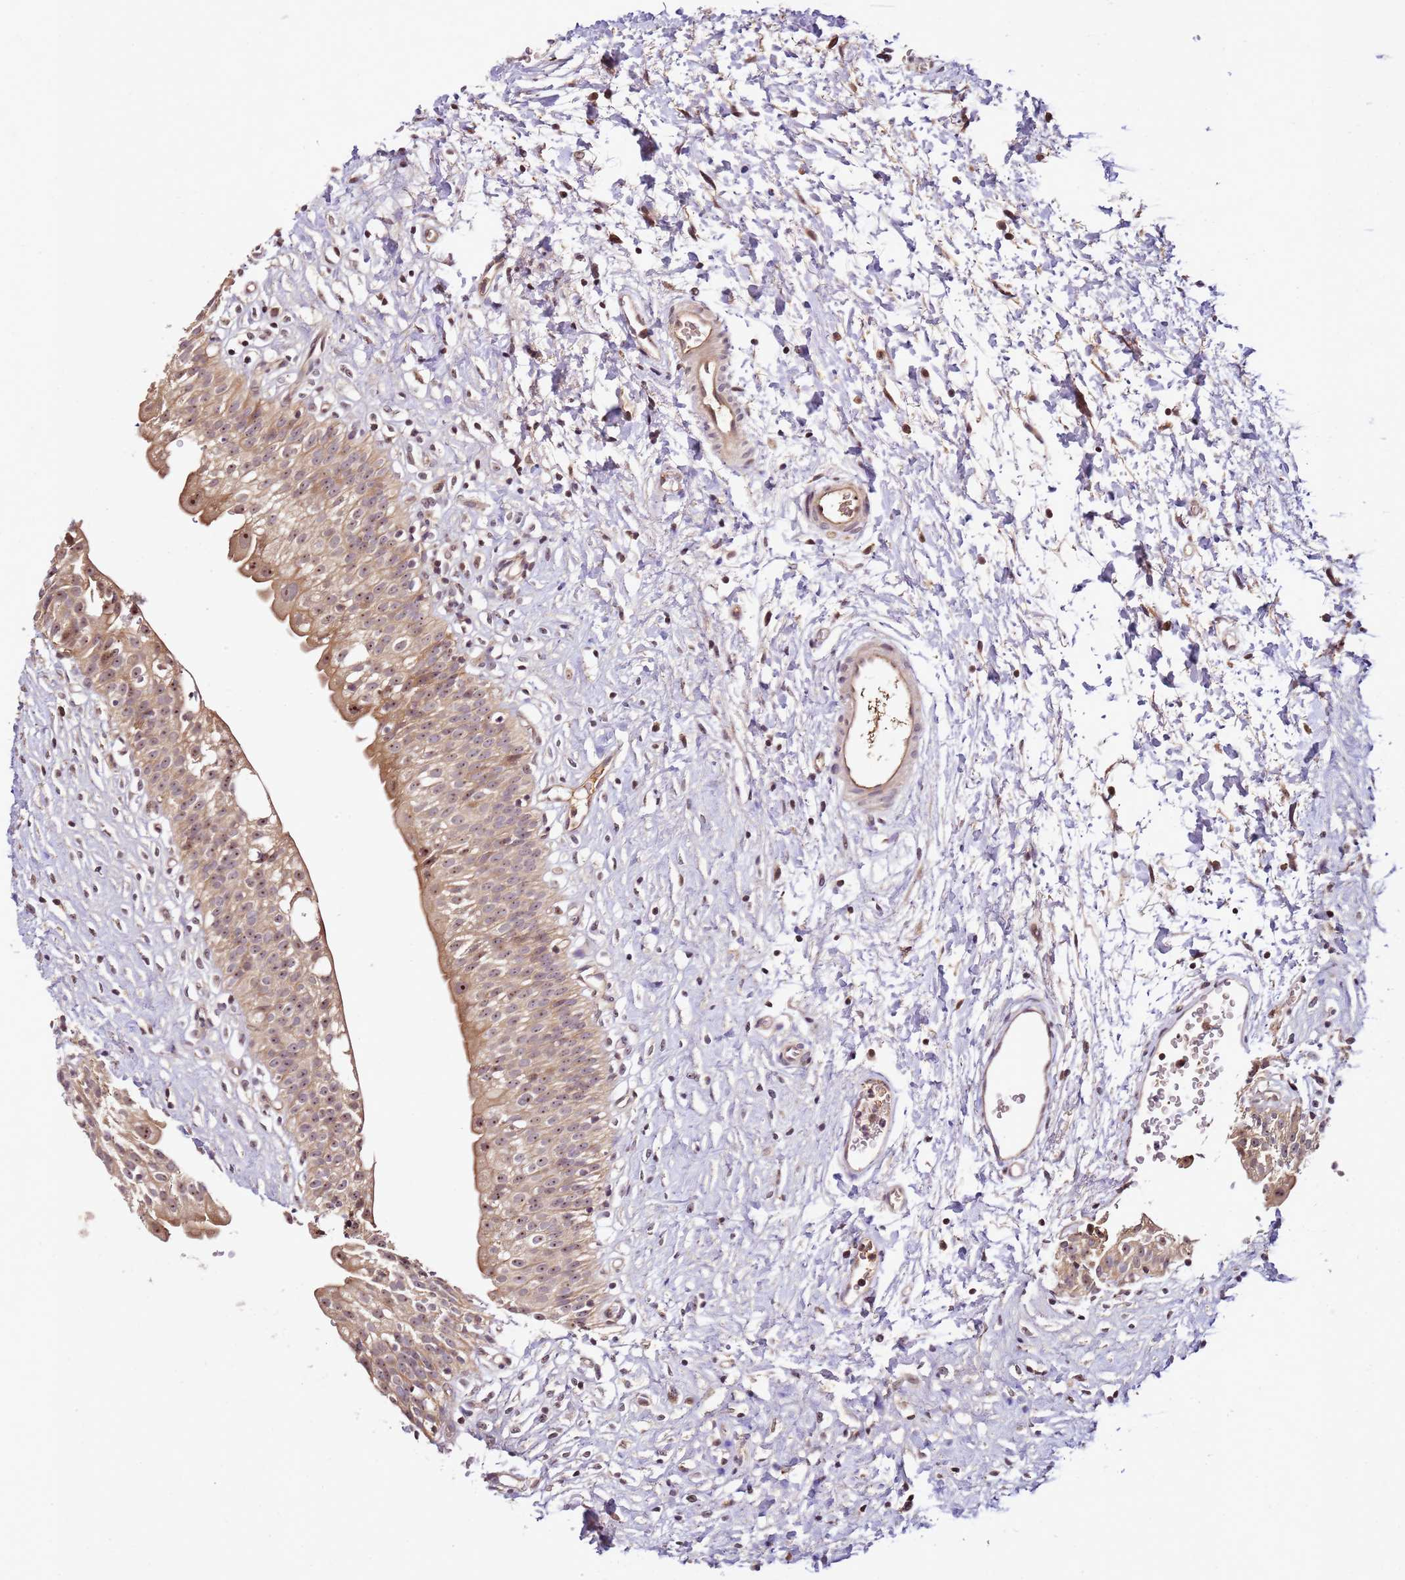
{"staining": {"intensity": "moderate", "quantity": ">75%", "location": "cytoplasmic/membranous,nuclear"}, "tissue": "urinary bladder", "cell_type": "Urothelial cells", "image_type": "normal", "snomed": [{"axis": "morphology", "description": "Normal tissue, NOS"}, {"axis": "topography", "description": "Urinary bladder"}], "caption": "DAB immunohistochemical staining of benign human urinary bladder displays moderate cytoplasmic/membranous,nuclear protein expression in about >75% of urothelial cells.", "gene": "DDX27", "patient": {"sex": "male", "age": 51}}